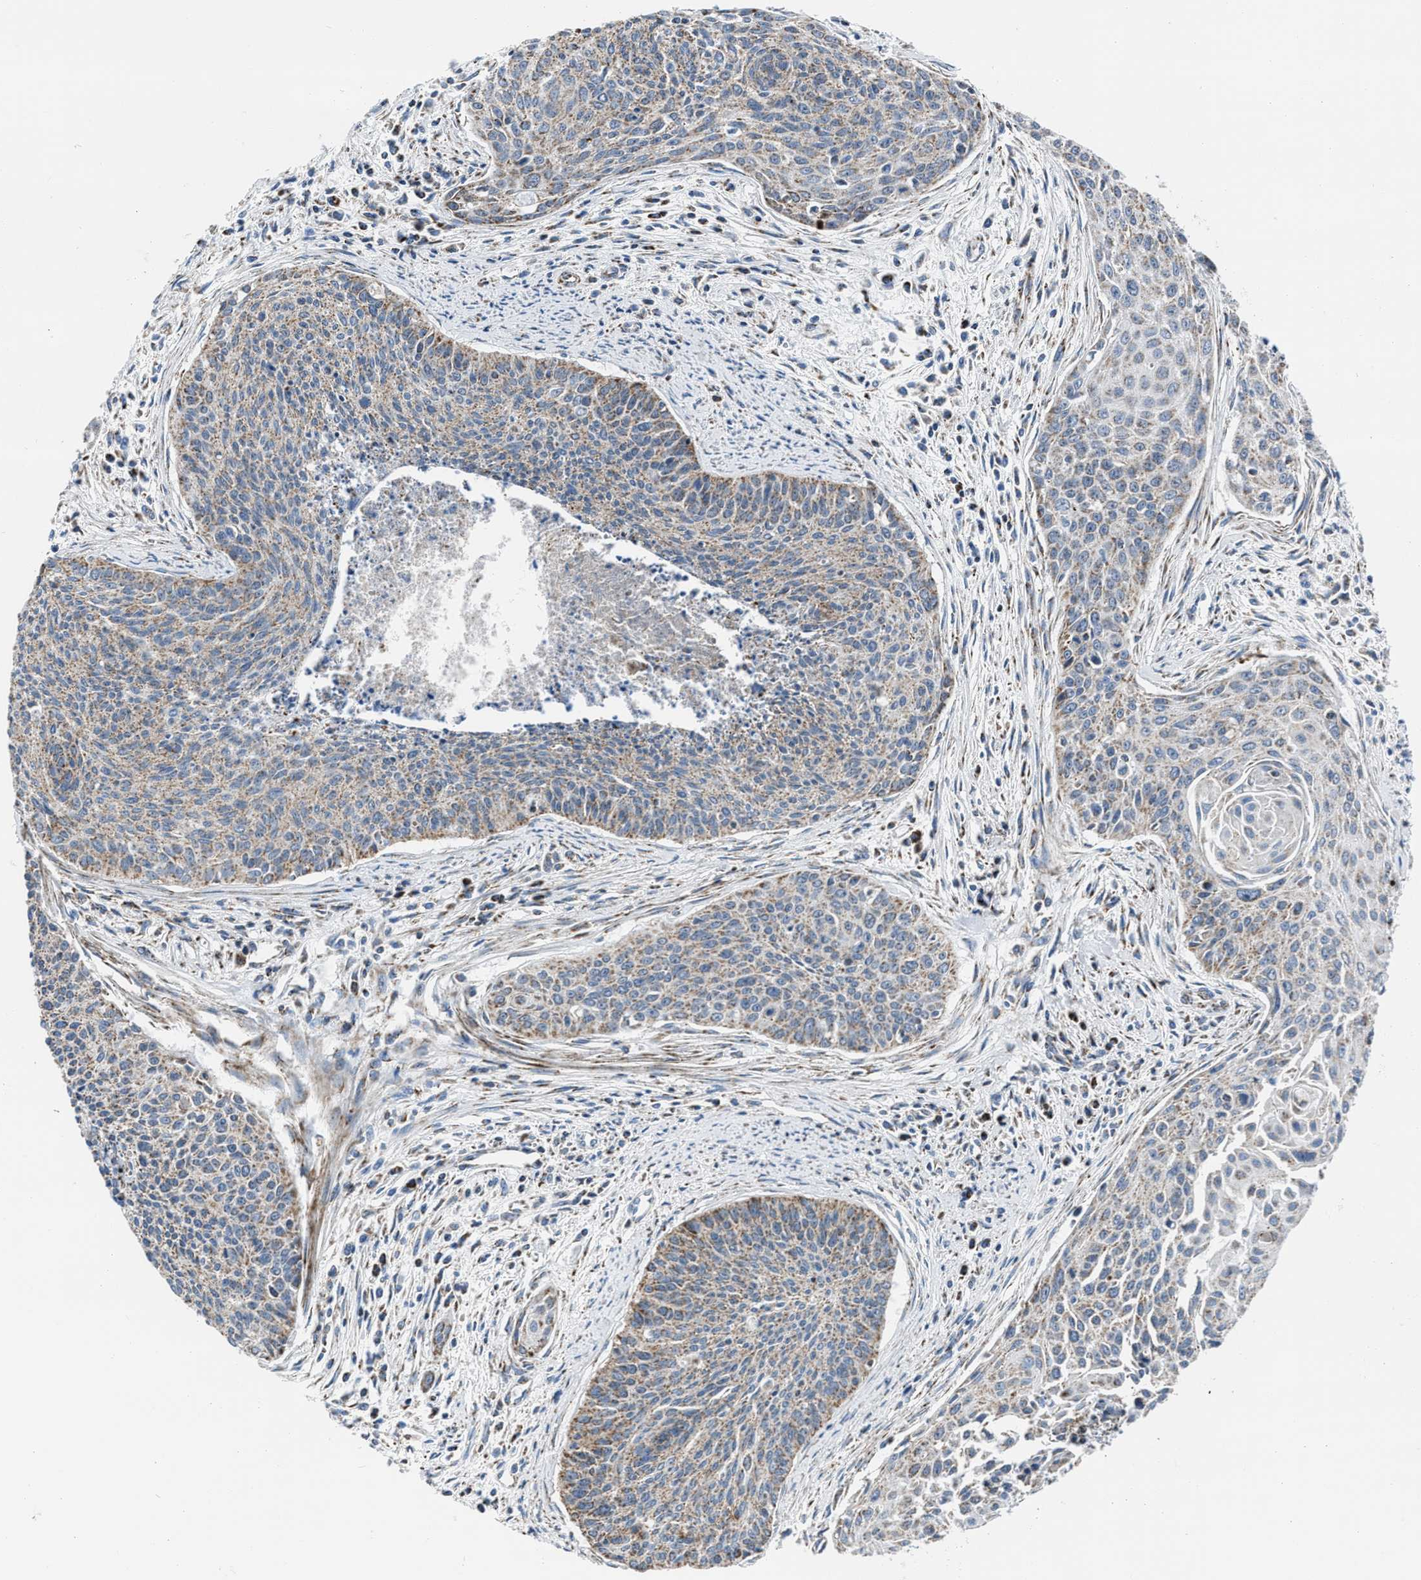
{"staining": {"intensity": "weak", "quantity": ">75%", "location": "cytoplasmic/membranous"}, "tissue": "cervical cancer", "cell_type": "Tumor cells", "image_type": "cancer", "snomed": [{"axis": "morphology", "description": "Squamous cell carcinoma, NOS"}, {"axis": "topography", "description": "Cervix"}], "caption": "This photomicrograph displays immunohistochemistry (IHC) staining of cervical squamous cell carcinoma, with low weak cytoplasmic/membranous expression in about >75% of tumor cells.", "gene": "NSD3", "patient": {"sex": "female", "age": 55}}